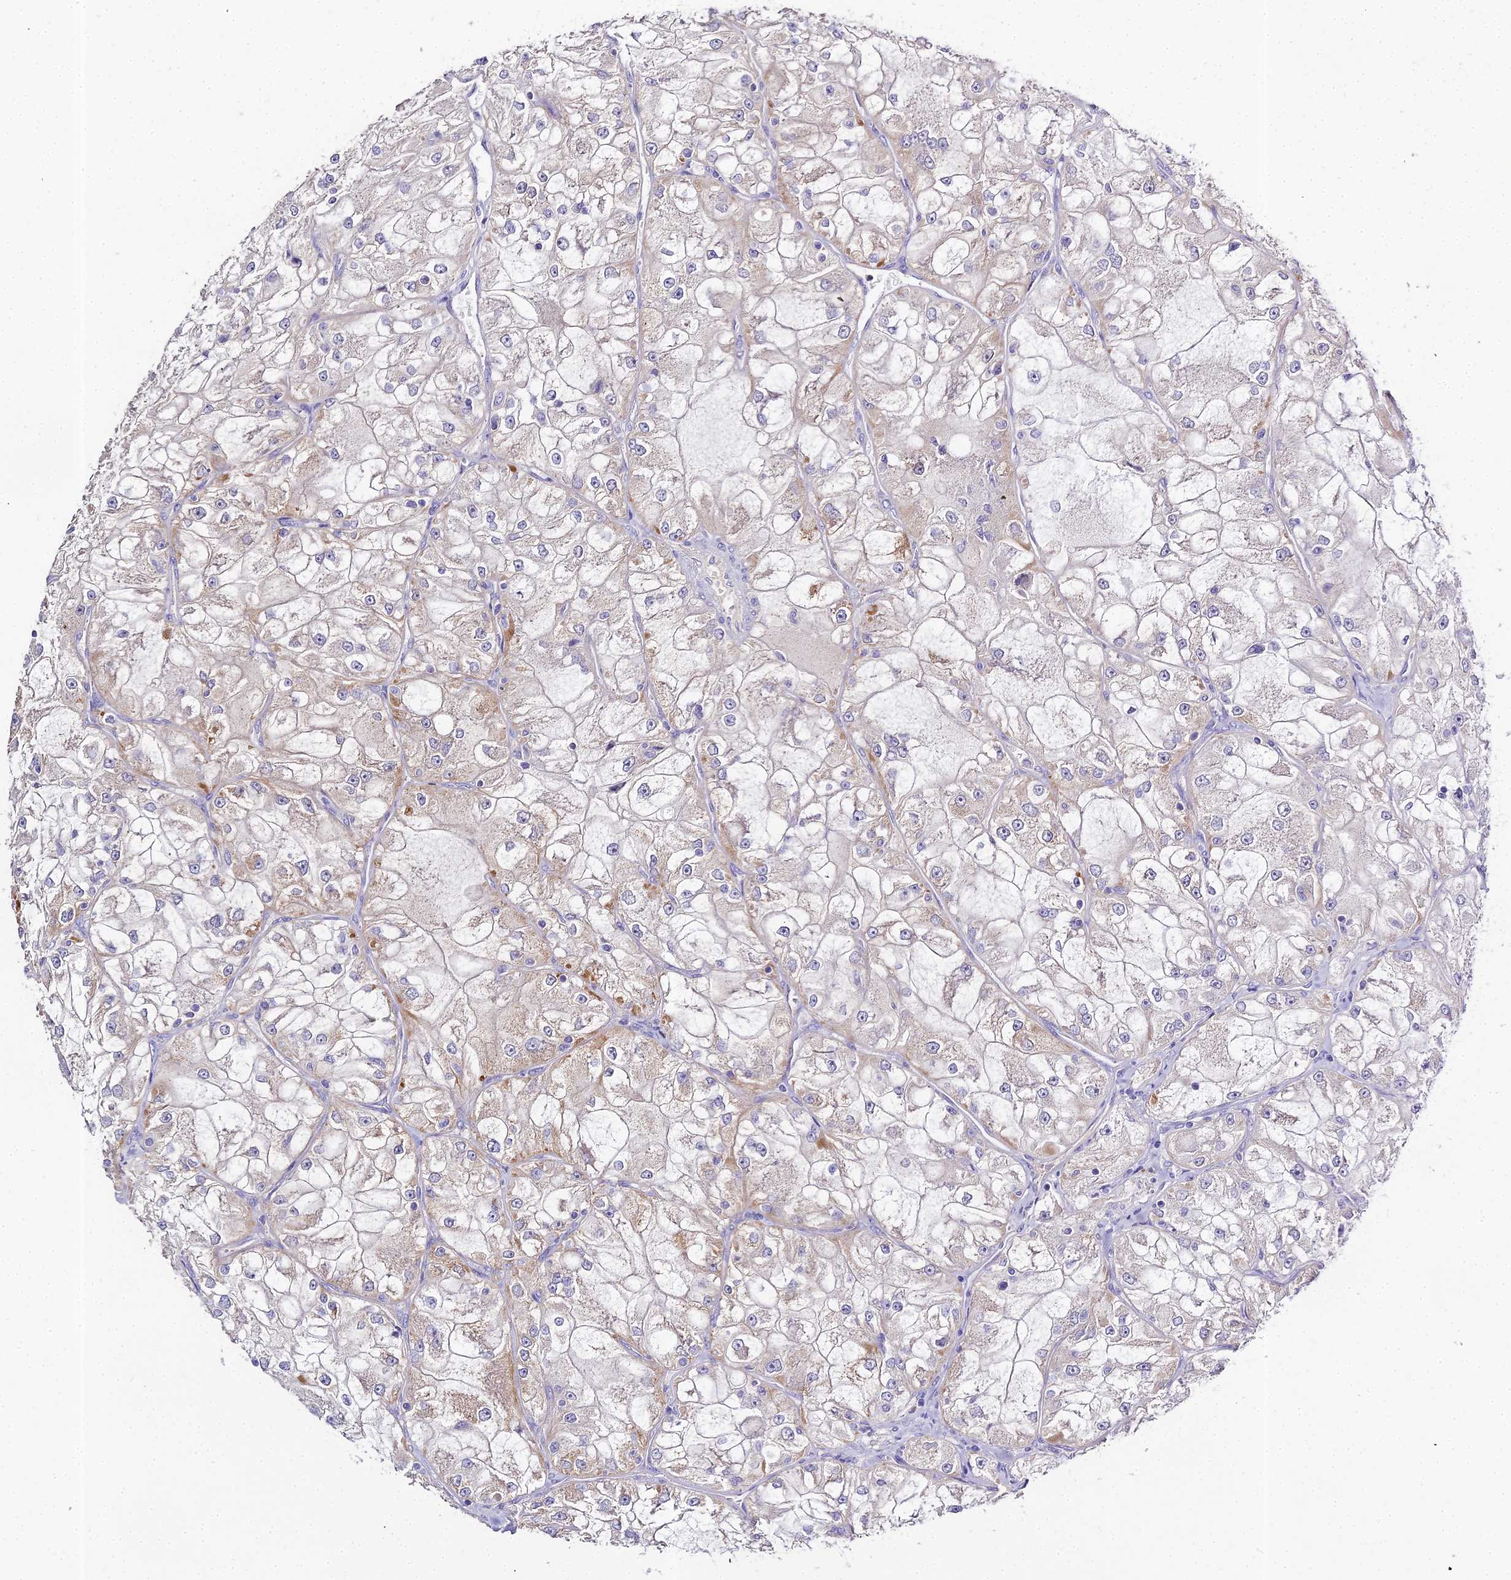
{"staining": {"intensity": "moderate", "quantity": "<25%", "location": "cytoplasmic/membranous"}, "tissue": "renal cancer", "cell_type": "Tumor cells", "image_type": "cancer", "snomed": [{"axis": "morphology", "description": "Adenocarcinoma, NOS"}, {"axis": "topography", "description": "Kidney"}], "caption": "A high-resolution micrograph shows immunohistochemistry (IHC) staining of adenocarcinoma (renal), which shows moderate cytoplasmic/membranous staining in about <25% of tumor cells. The protein of interest is shown in brown color, while the nuclei are stained blue.", "gene": "GLYAT", "patient": {"sex": "female", "age": 72}}